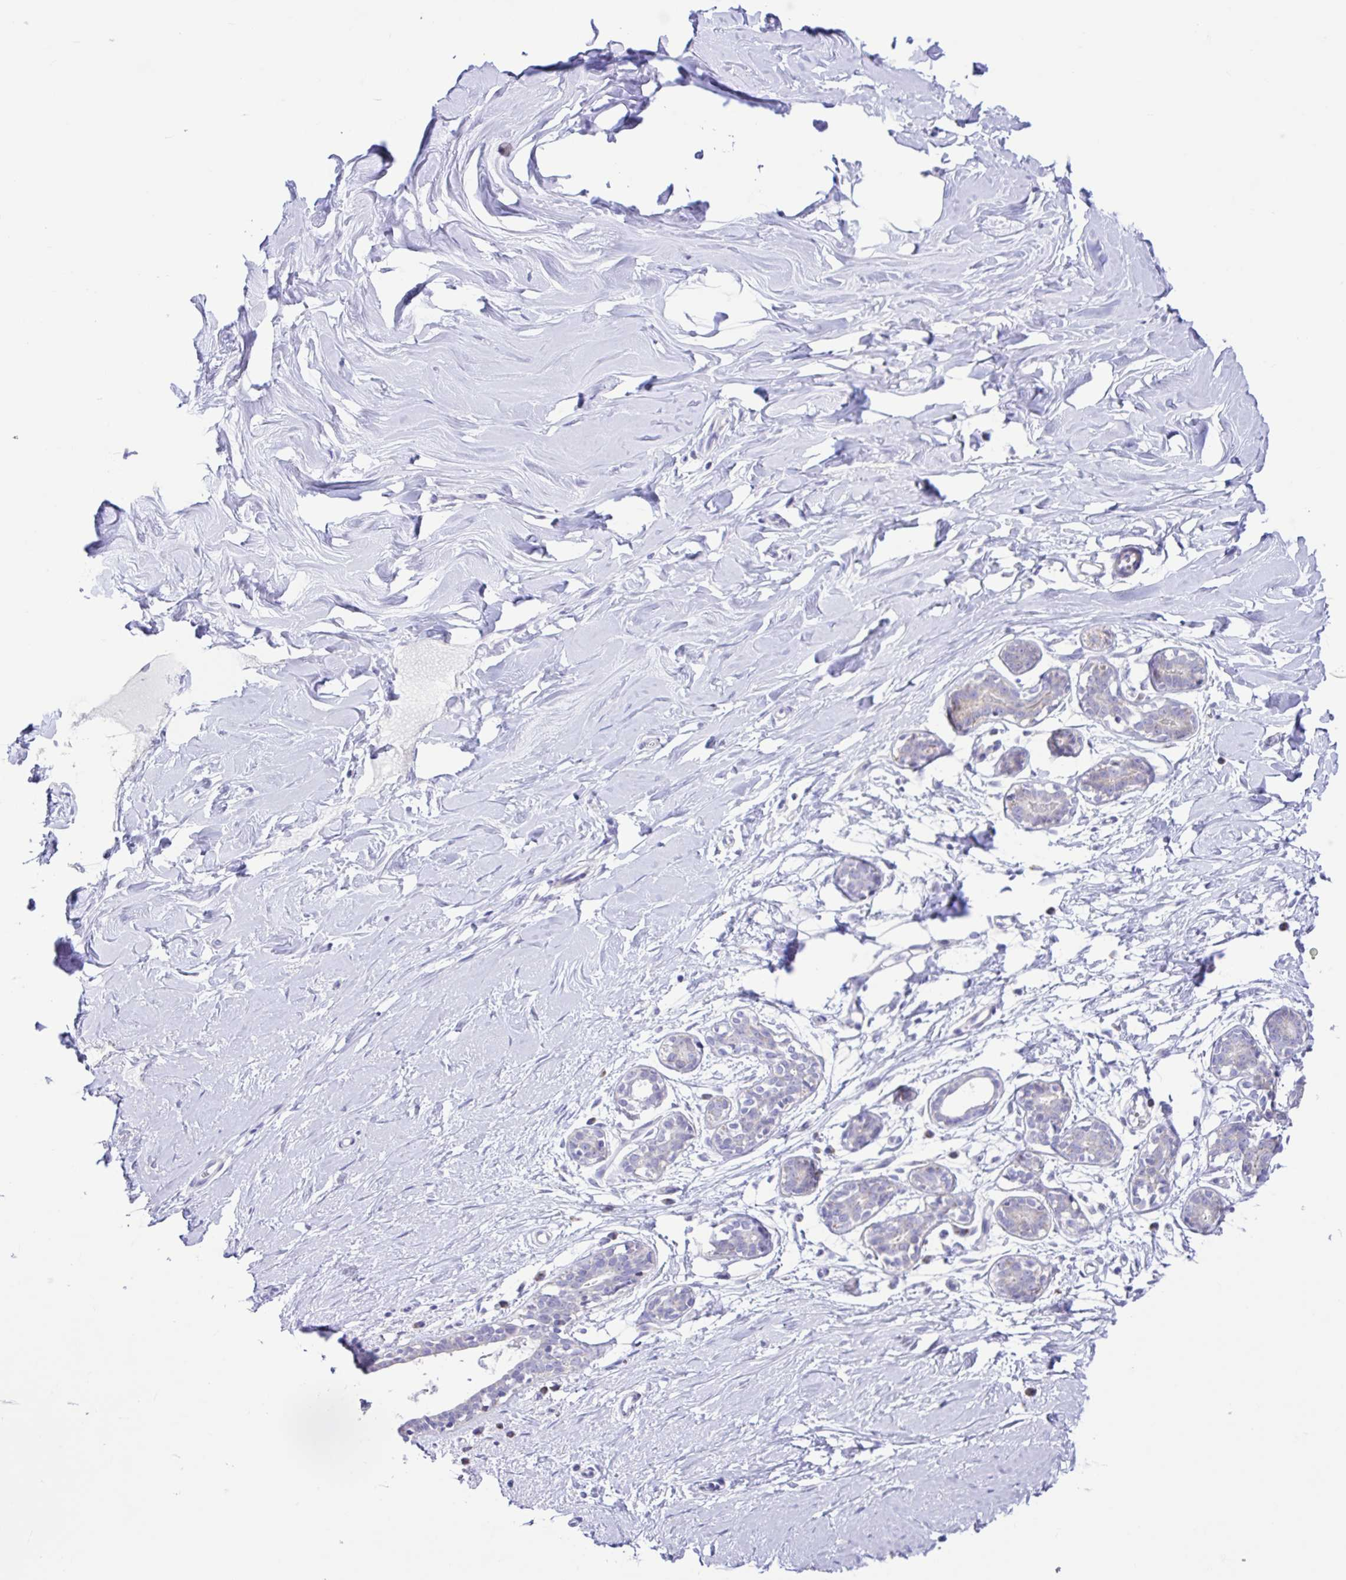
{"staining": {"intensity": "negative", "quantity": "none", "location": "none"}, "tissue": "breast", "cell_type": "Adipocytes", "image_type": "normal", "snomed": [{"axis": "morphology", "description": "Normal tissue, NOS"}, {"axis": "topography", "description": "Breast"}], "caption": "Protein analysis of unremarkable breast shows no significant staining in adipocytes.", "gene": "NDUFS2", "patient": {"sex": "female", "age": 27}}